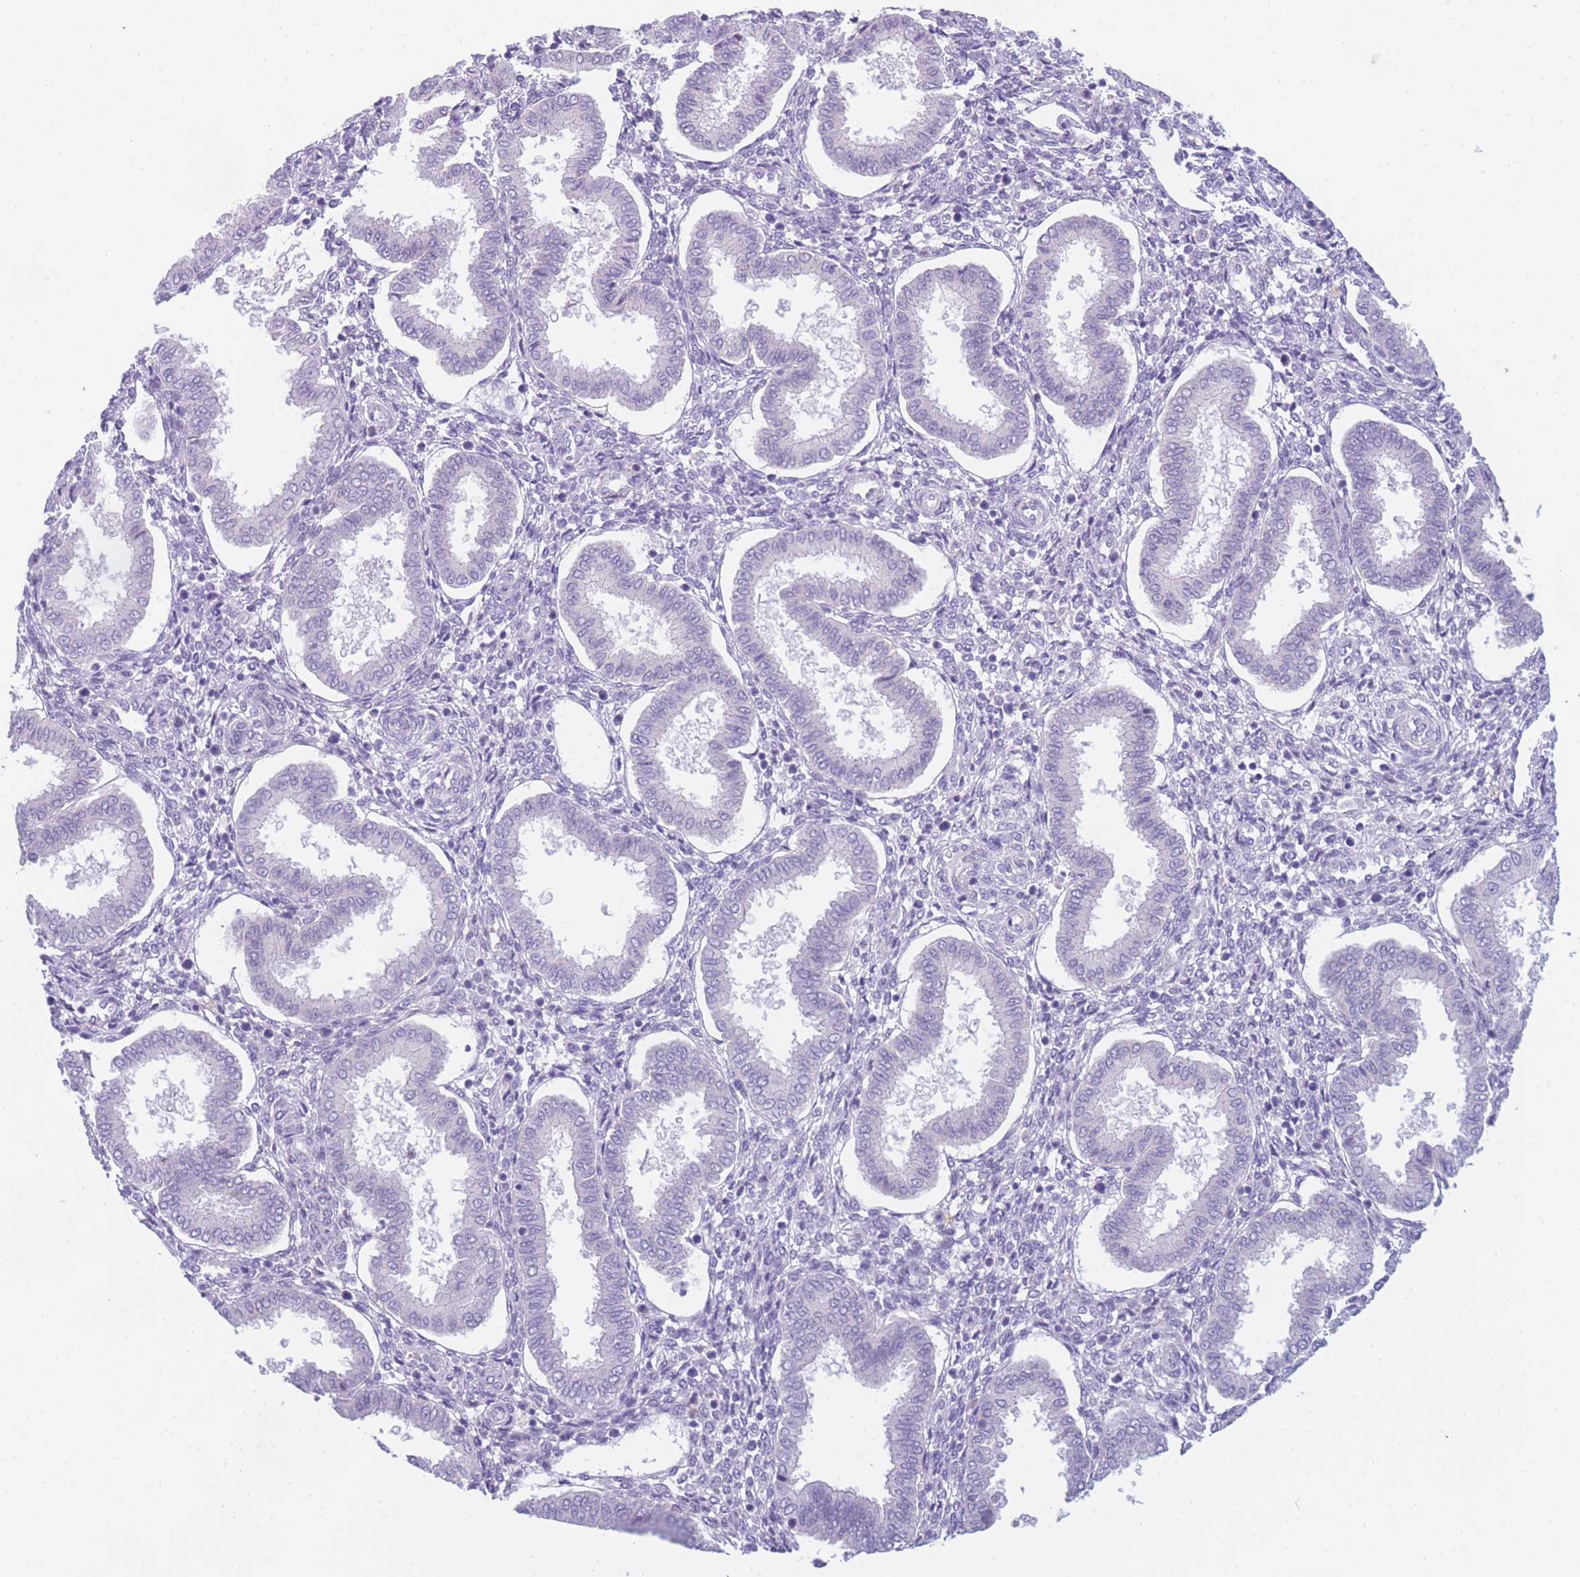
{"staining": {"intensity": "negative", "quantity": "none", "location": "none"}, "tissue": "endometrium", "cell_type": "Cells in endometrial stroma", "image_type": "normal", "snomed": [{"axis": "morphology", "description": "Normal tissue, NOS"}, {"axis": "topography", "description": "Endometrium"}], "caption": "Cells in endometrial stroma are negative for brown protein staining in benign endometrium. Brightfield microscopy of immunohistochemistry stained with DAB (brown) and hematoxylin (blue), captured at high magnification.", "gene": "DDX49", "patient": {"sex": "female", "age": 24}}